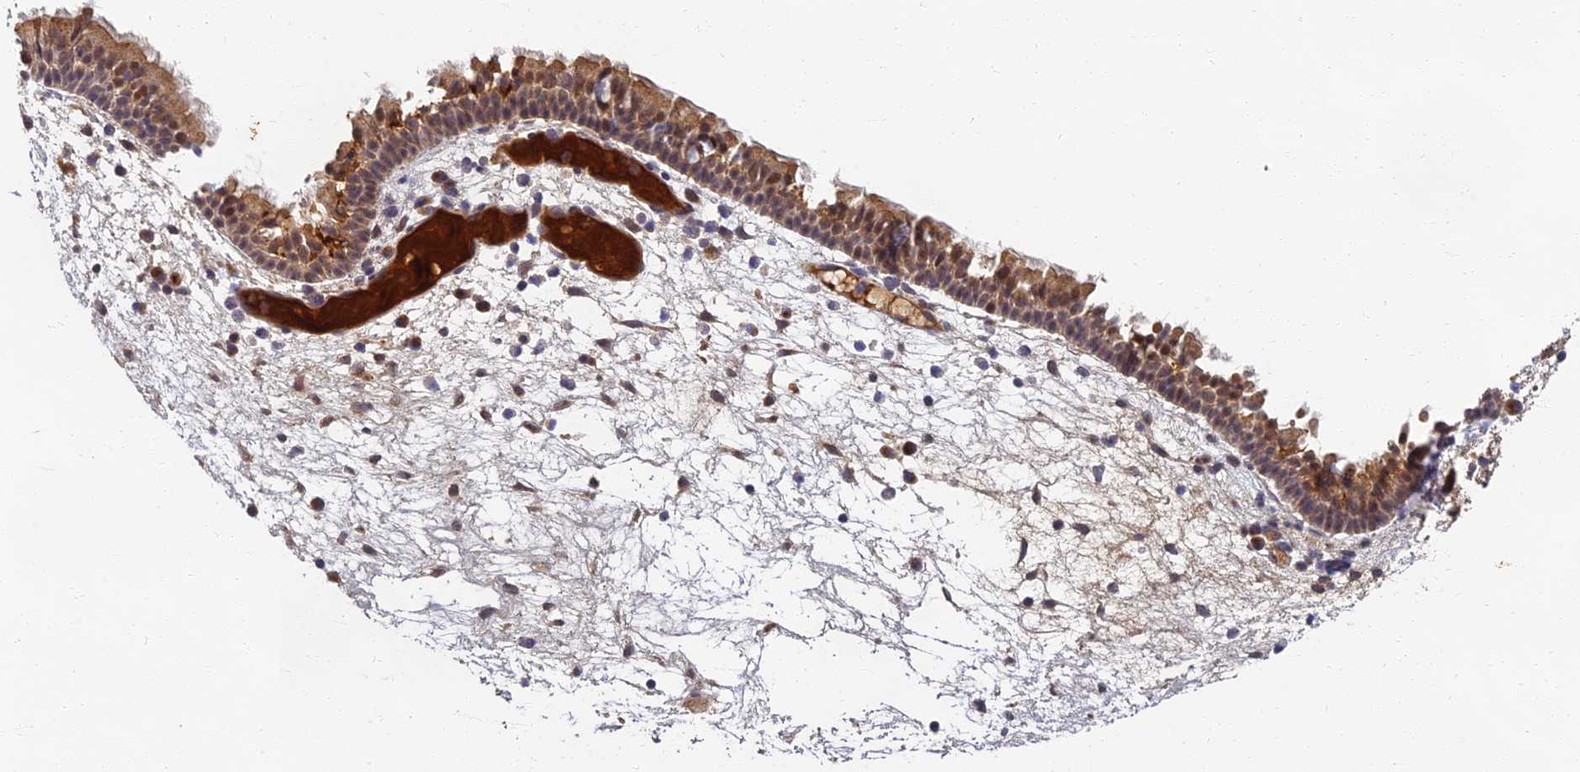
{"staining": {"intensity": "moderate", "quantity": ">75%", "location": "cytoplasmic/membranous"}, "tissue": "nasopharynx", "cell_type": "Respiratory epithelial cells", "image_type": "normal", "snomed": [{"axis": "morphology", "description": "Normal tissue, NOS"}, {"axis": "morphology", "description": "Inflammation, NOS"}, {"axis": "morphology", "description": "Malignant melanoma, Metastatic site"}, {"axis": "topography", "description": "Nasopharynx"}], "caption": "A photomicrograph of nasopharynx stained for a protein demonstrates moderate cytoplasmic/membranous brown staining in respiratory epithelial cells. Ihc stains the protein in brown and the nuclei are stained blue.", "gene": "EARS2", "patient": {"sex": "male", "age": 70}}